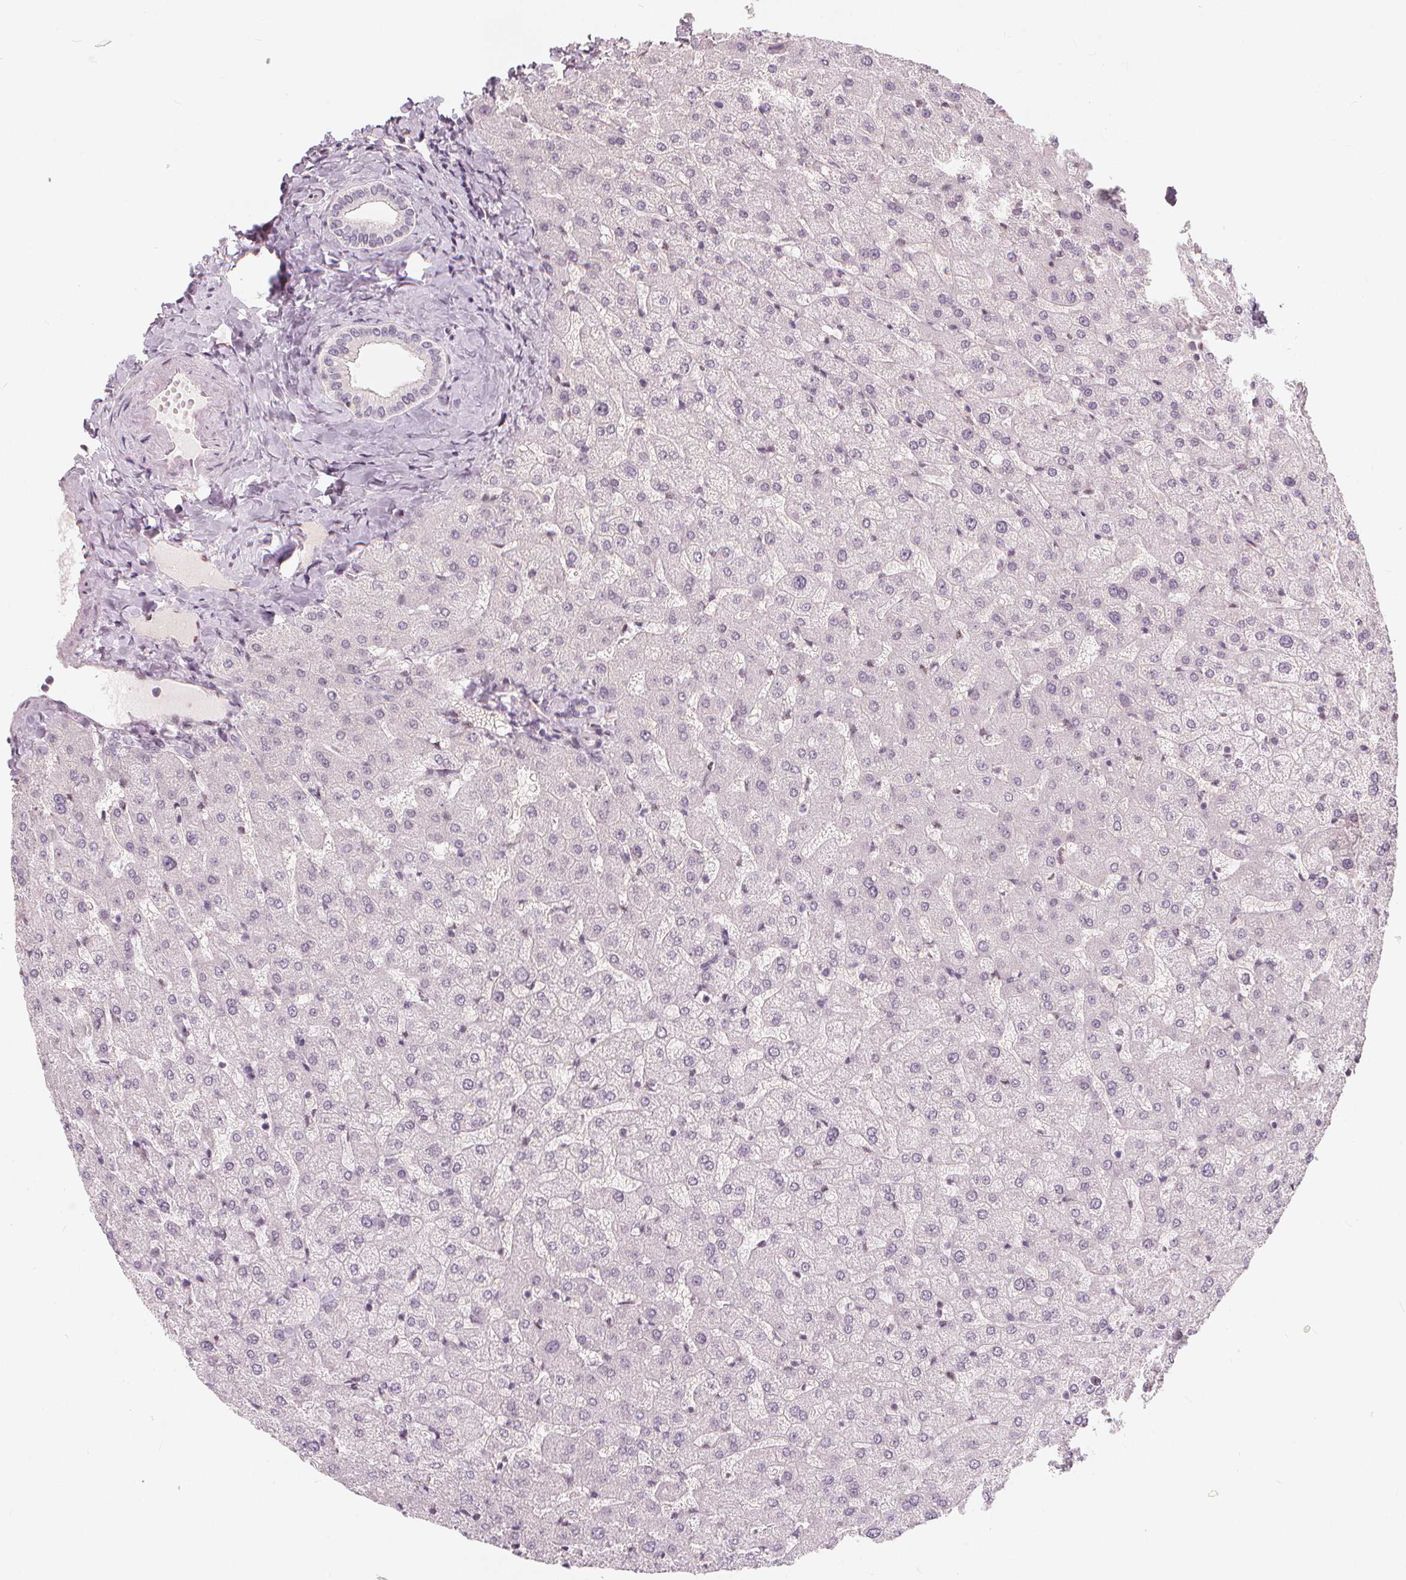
{"staining": {"intensity": "negative", "quantity": "none", "location": "none"}, "tissue": "liver", "cell_type": "Cholangiocytes", "image_type": "normal", "snomed": [{"axis": "morphology", "description": "Normal tissue, NOS"}, {"axis": "topography", "description": "Liver"}], "caption": "Cholangiocytes show no significant protein staining in normal liver. (DAB immunohistochemistry (IHC) visualized using brightfield microscopy, high magnification).", "gene": "DRC3", "patient": {"sex": "female", "age": 50}}